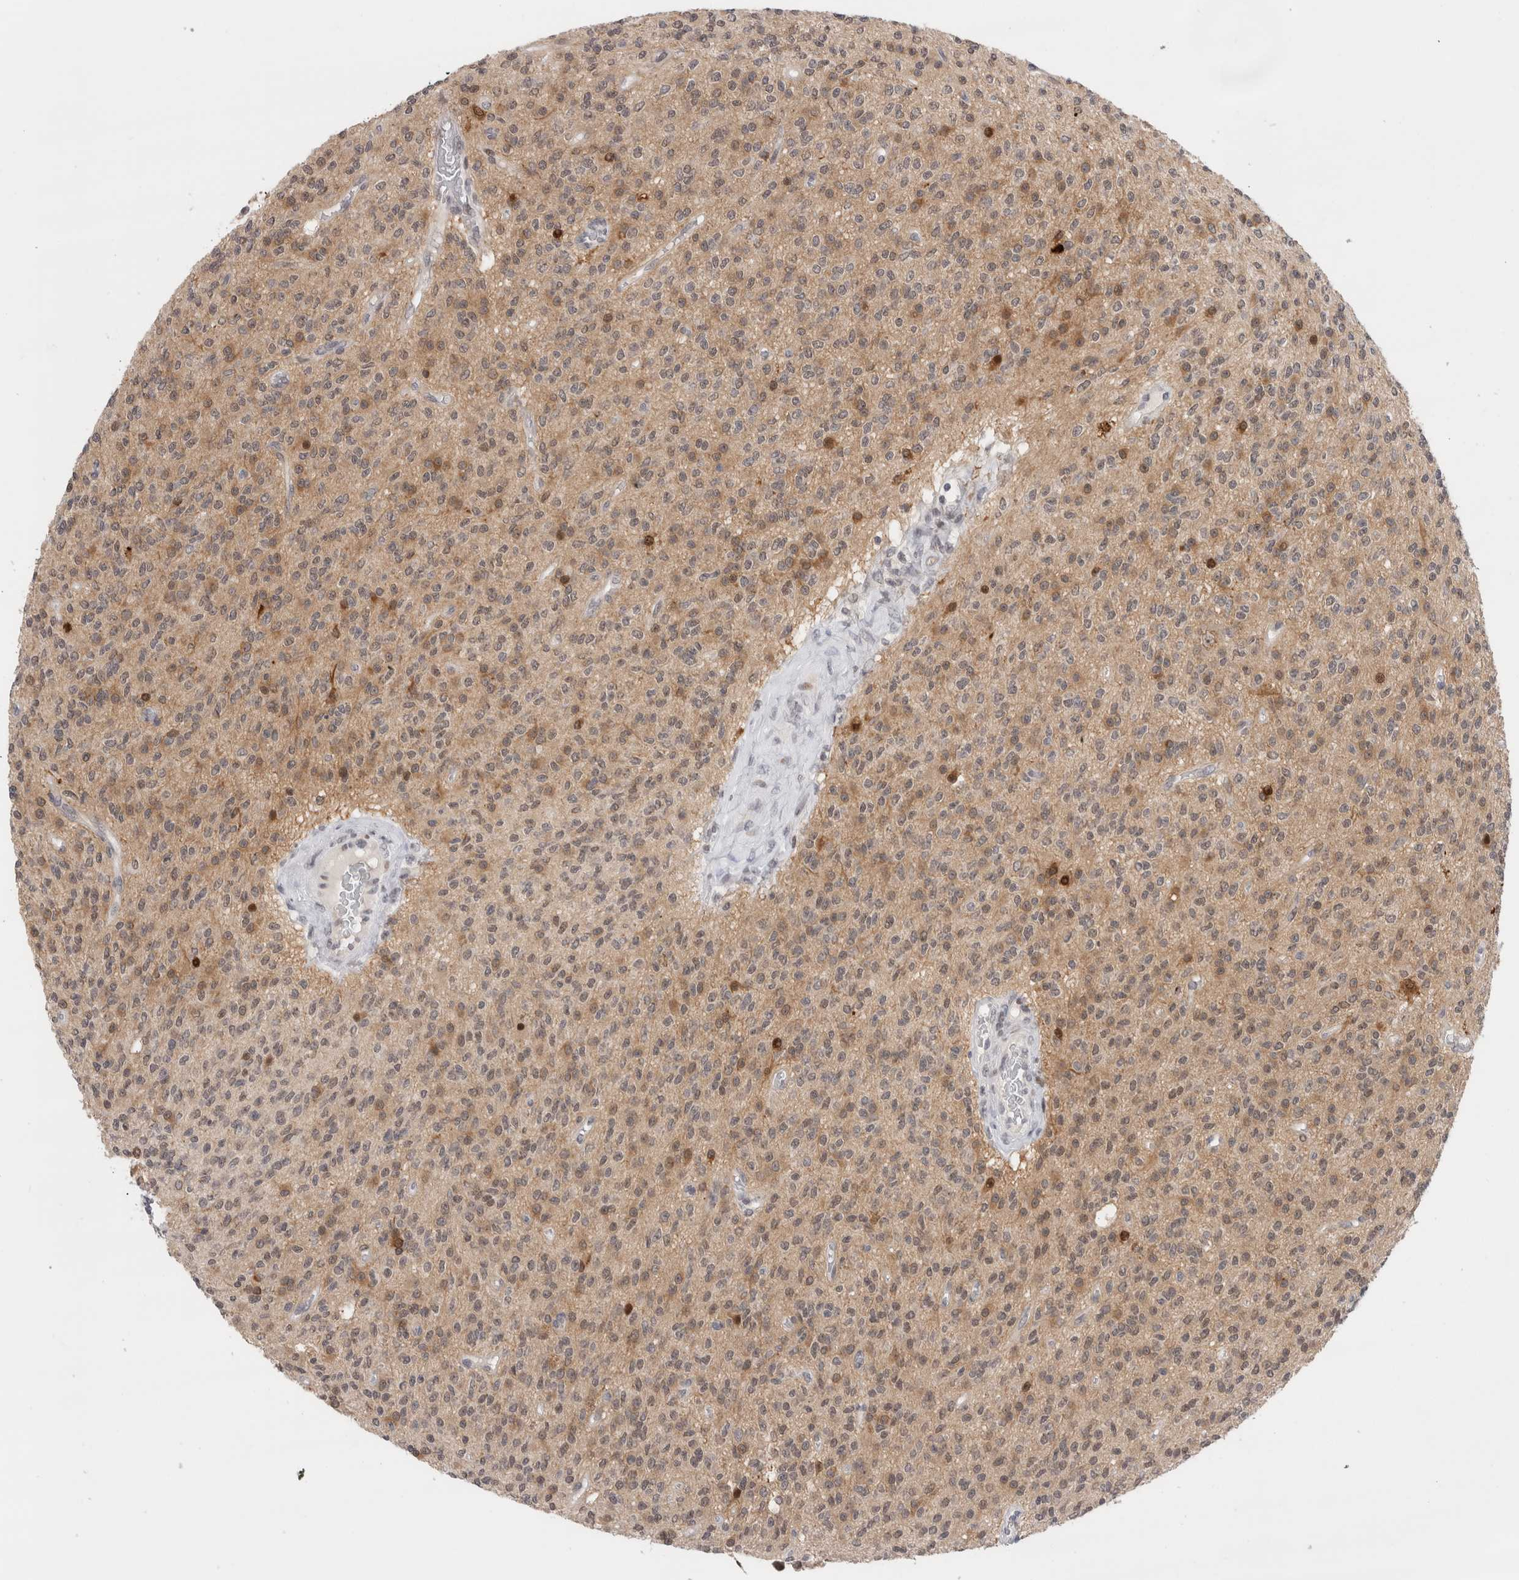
{"staining": {"intensity": "moderate", "quantity": "25%-75%", "location": "cytoplasmic/membranous,nuclear"}, "tissue": "glioma", "cell_type": "Tumor cells", "image_type": "cancer", "snomed": [{"axis": "morphology", "description": "Glioma, malignant, High grade"}, {"axis": "topography", "description": "Brain"}], "caption": "High-power microscopy captured an immunohistochemistry micrograph of high-grade glioma (malignant), revealing moderate cytoplasmic/membranous and nuclear expression in about 25%-75% of tumor cells. The staining is performed using DAB (3,3'-diaminobenzidine) brown chromogen to label protein expression. The nuclei are counter-stained blue using hematoxylin.", "gene": "ZNF521", "patient": {"sex": "male", "age": 34}}